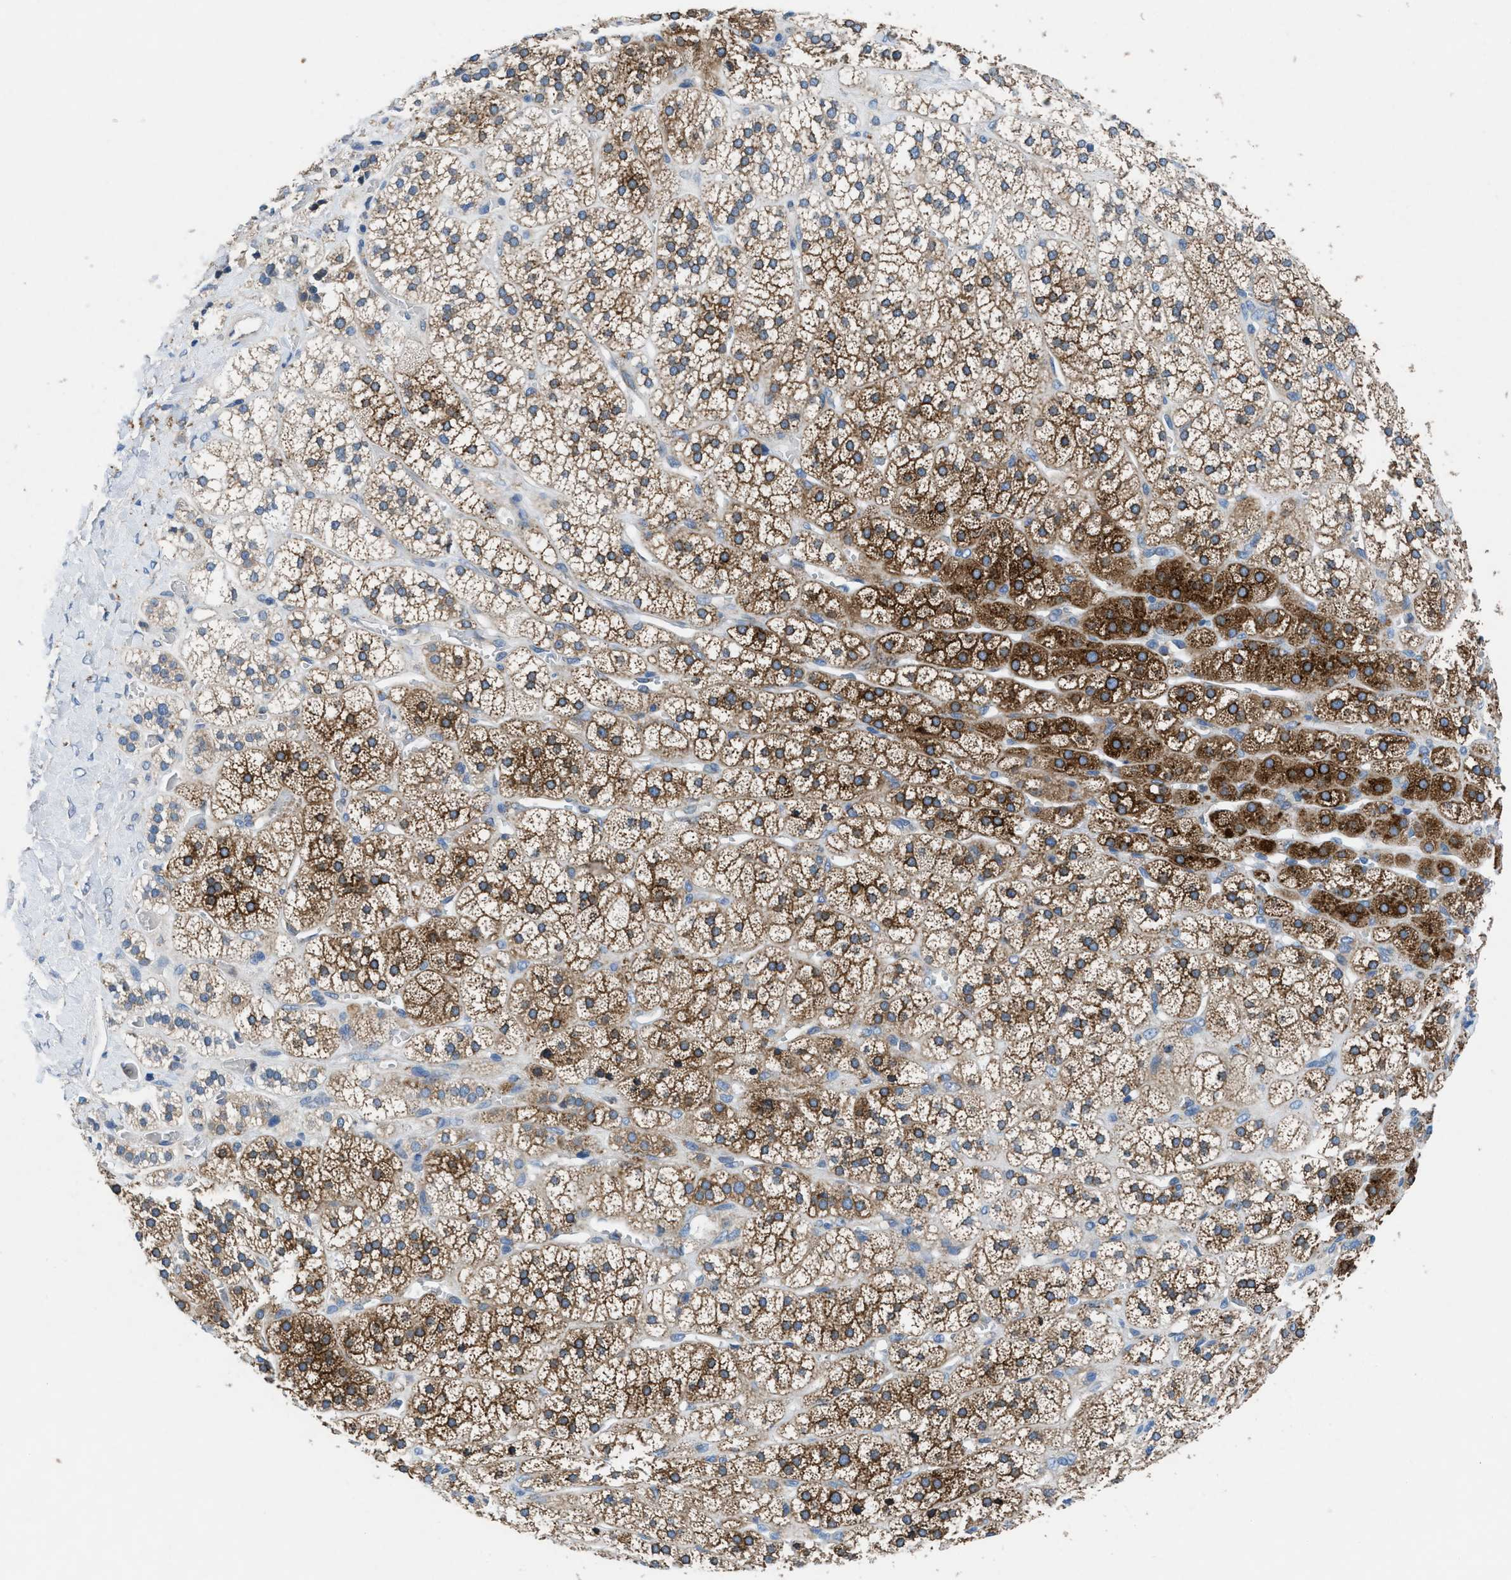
{"staining": {"intensity": "strong", "quantity": ">75%", "location": "cytoplasmic/membranous"}, "tissue": "adrenal gland", "cell_type": "Glandular cells", "image_type": "normal", "snomed": [{"axis": "morphology", "description": "Normal tissue, NOS"}, {"axis": "topography", "description": "Adrenal gland"}], "caption": "About >75% of glandular cells in normal human adrenal gland display strong cytoplasmic/membranous protein positivity as visualized by brown immunohistochemical staining.", "gene": "PGR", "patient": {"sex": "male", "age": 56}}